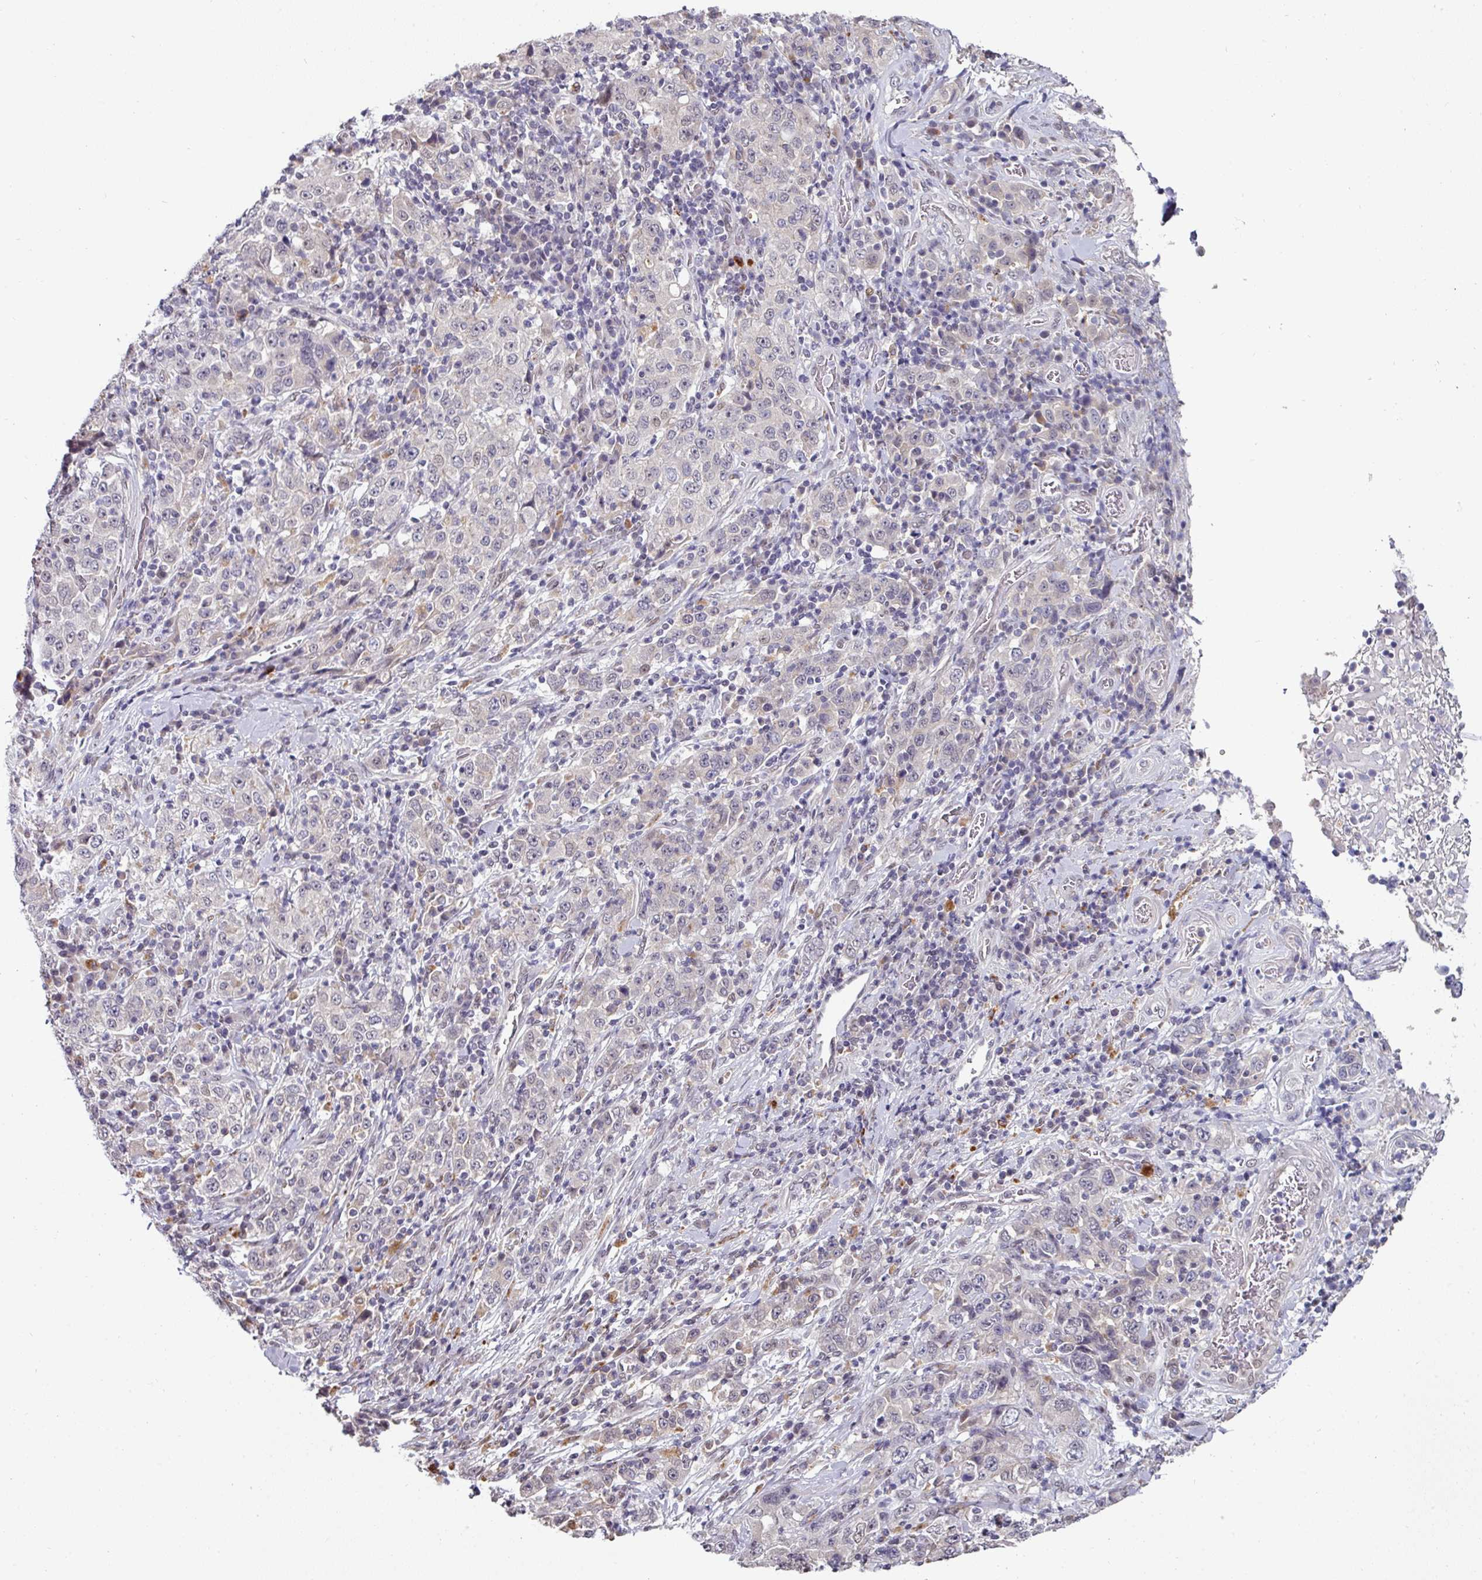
{"staining": {"intensity": "negative", "quantity": "none", "location": "none"}, "tissue": "stomach cancer", "cell_type": "Tumor cells", "image_type": "cancer", "snomed": [{"axis": "morphology", "description": "Normal tissue, NOS"}, {"axis": "morphology", "description": "Adenocarcinoma, NOS"}, {"axis": "topography", "description": "Stomach, upper"}, {"axis": "topography", "description": "Stomach"}], "caption": "Protein analysis of stomach cancer reveals no significant expression in tumor cells.", "gene": "SWSAP1", "patient": {"sex": "male", "age": 59}}